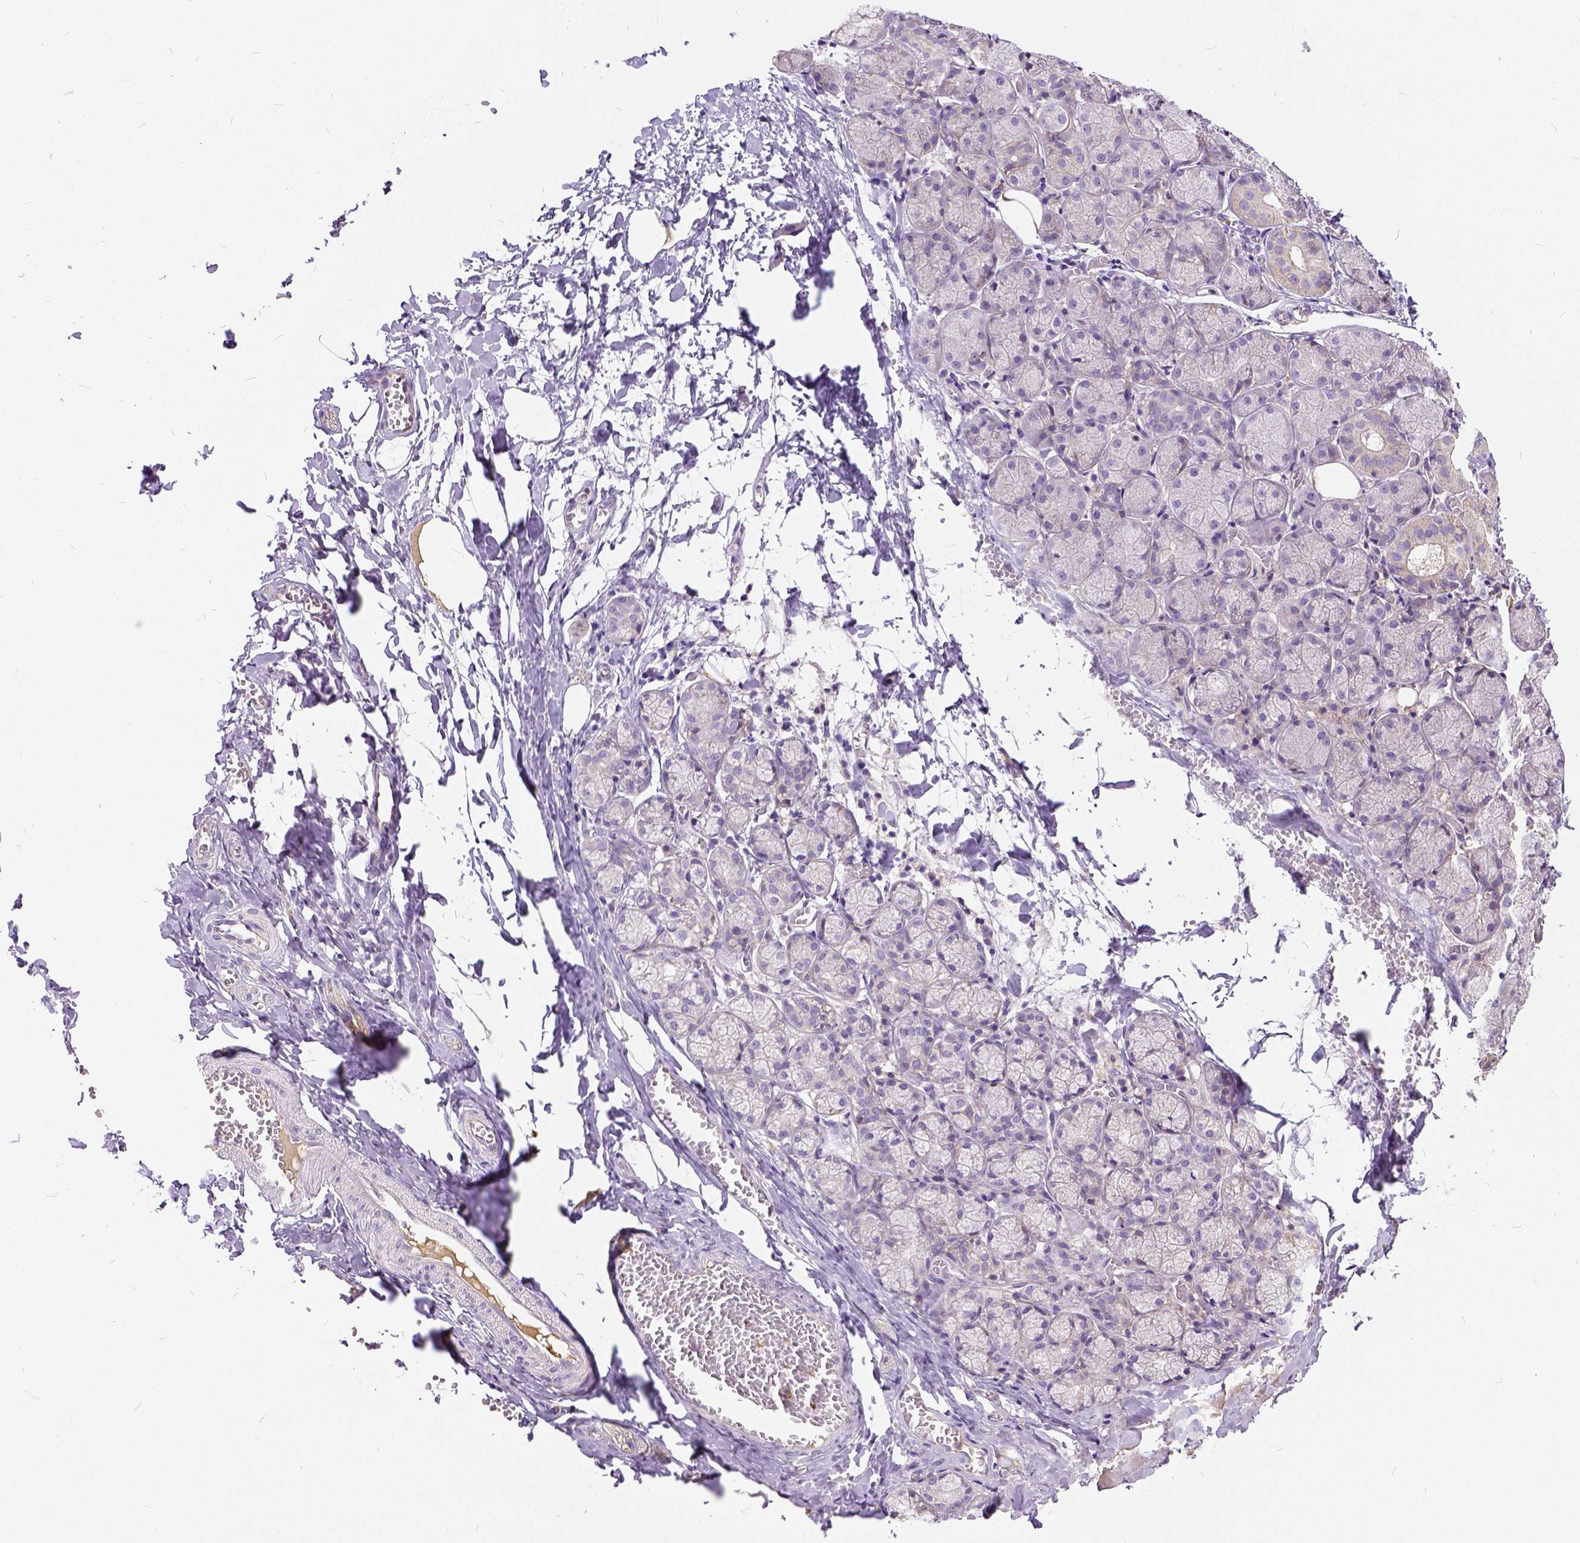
{"staining": {"intensity": "negative", "quantity": "none", "location": "none"}, "tissue": "salivary gland", "cell_type": "Glandular cells", "image_type": "normal", "snomed": [{"axis": "morphology", "description": "Normal tissue, NOS"}, {"axis": "topography", "description": "Salivary gland"}], "caption": "Immunohistochemistry (IHC) photomicrograph of normal salivary gland: salivary gland stained with DAB (3,3'-diaminobenzidine) displays no significant protein expression in glandular cells. (DAB IHC with hematoxylin counter stain).", "gene": "CADM4", "patient": {"sex": "female", "age": 24}}